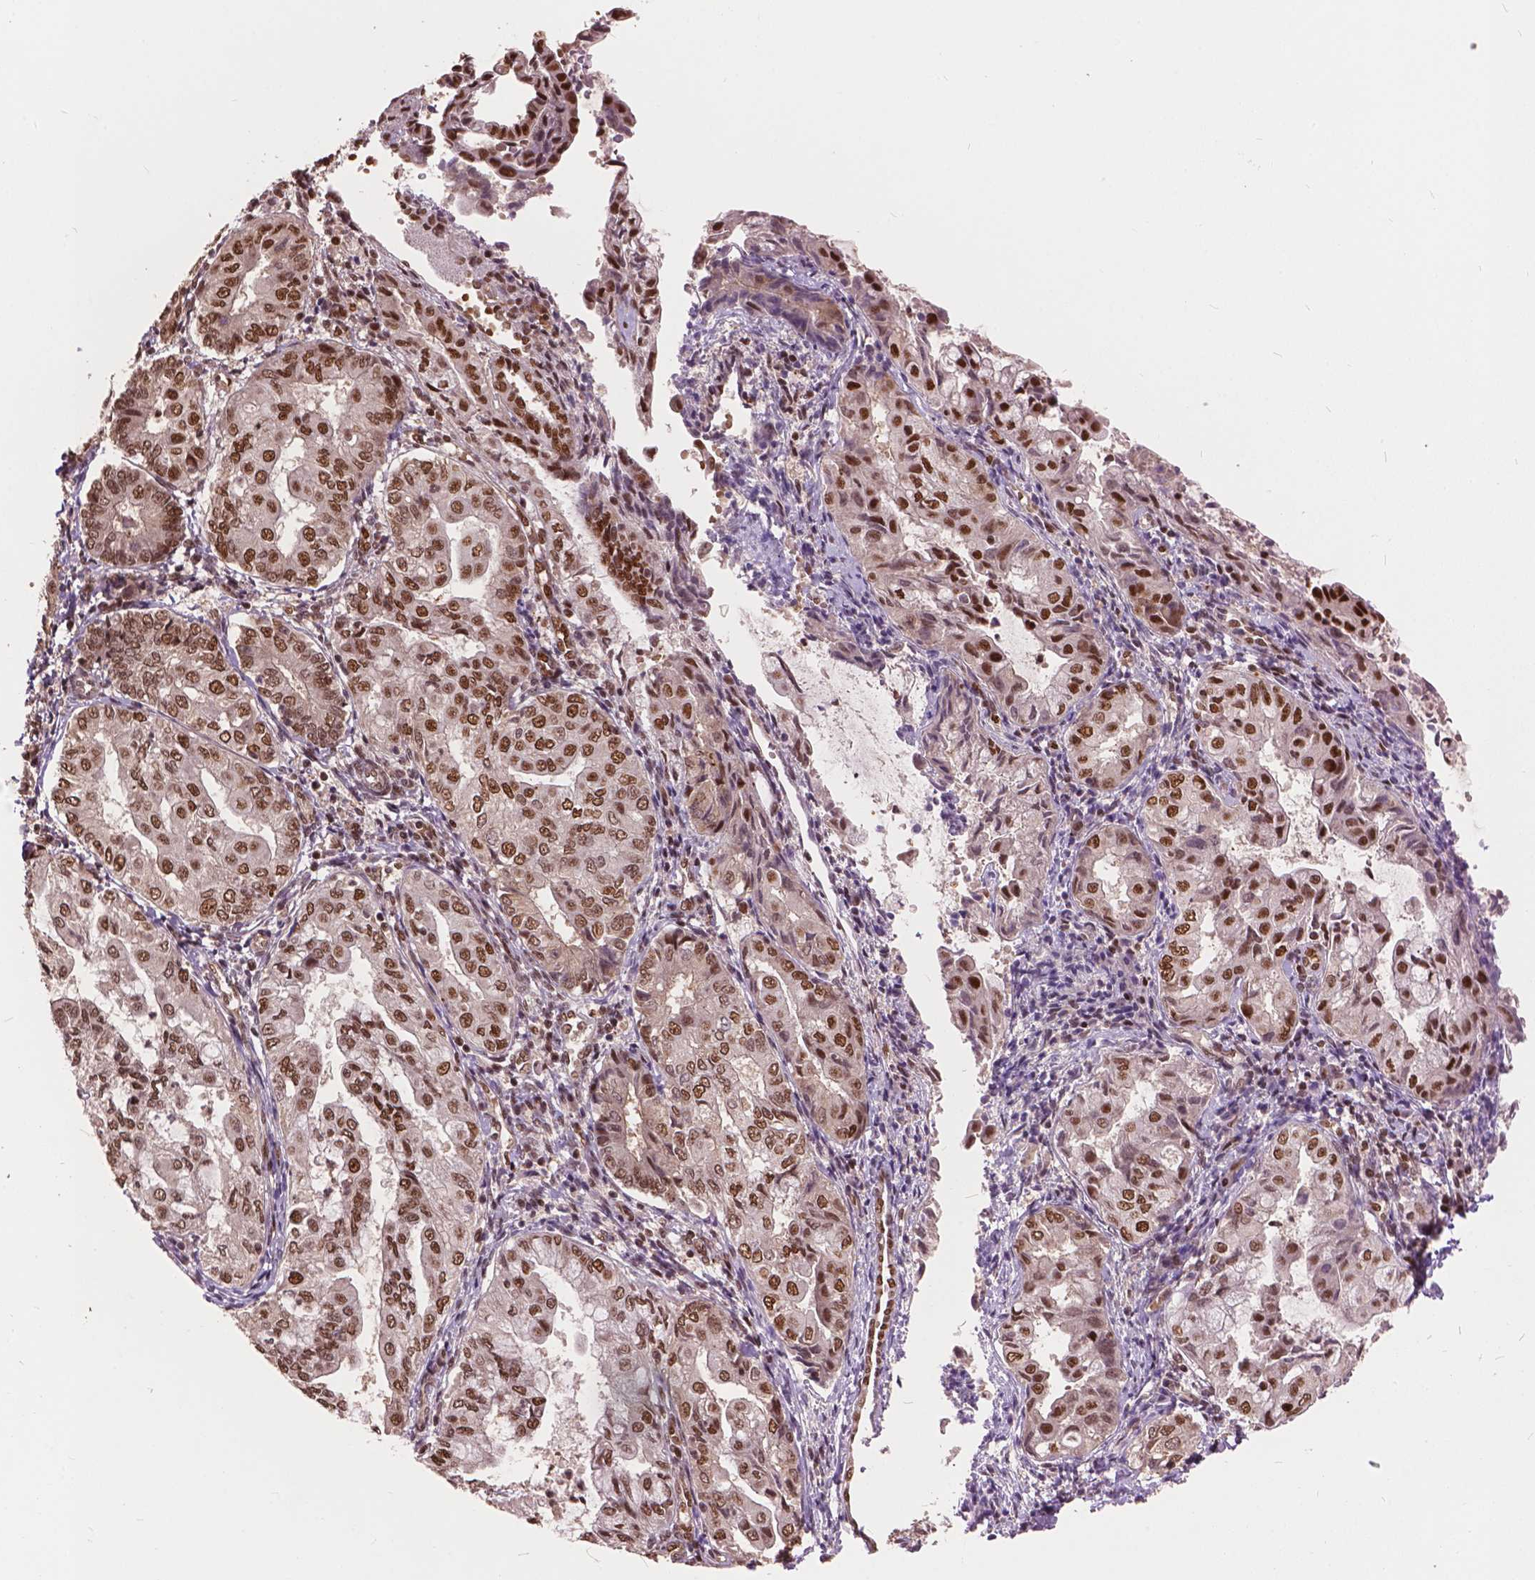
{"staining": {"intensity": "moderate", "quantity": "25%-75%", "location": "nuclear"}, "tissue": "endometrial cancer", "cell_type": "Tumor cells", "image_type": "cancer", "snomed": [{"axis": "morphology", "description": "Adenocarcinoma, NOS"}, {"axis": "topography", "description": "Endometrium"}], "caption": "This is an image of immunohistochemistry (IHC) staining of endometrial adenocarcinoma, which shows moderate positivity in the nuclear of tumor cells.", "gene": "ANP32B", "patient": {"sex": "female", "age": 68}}